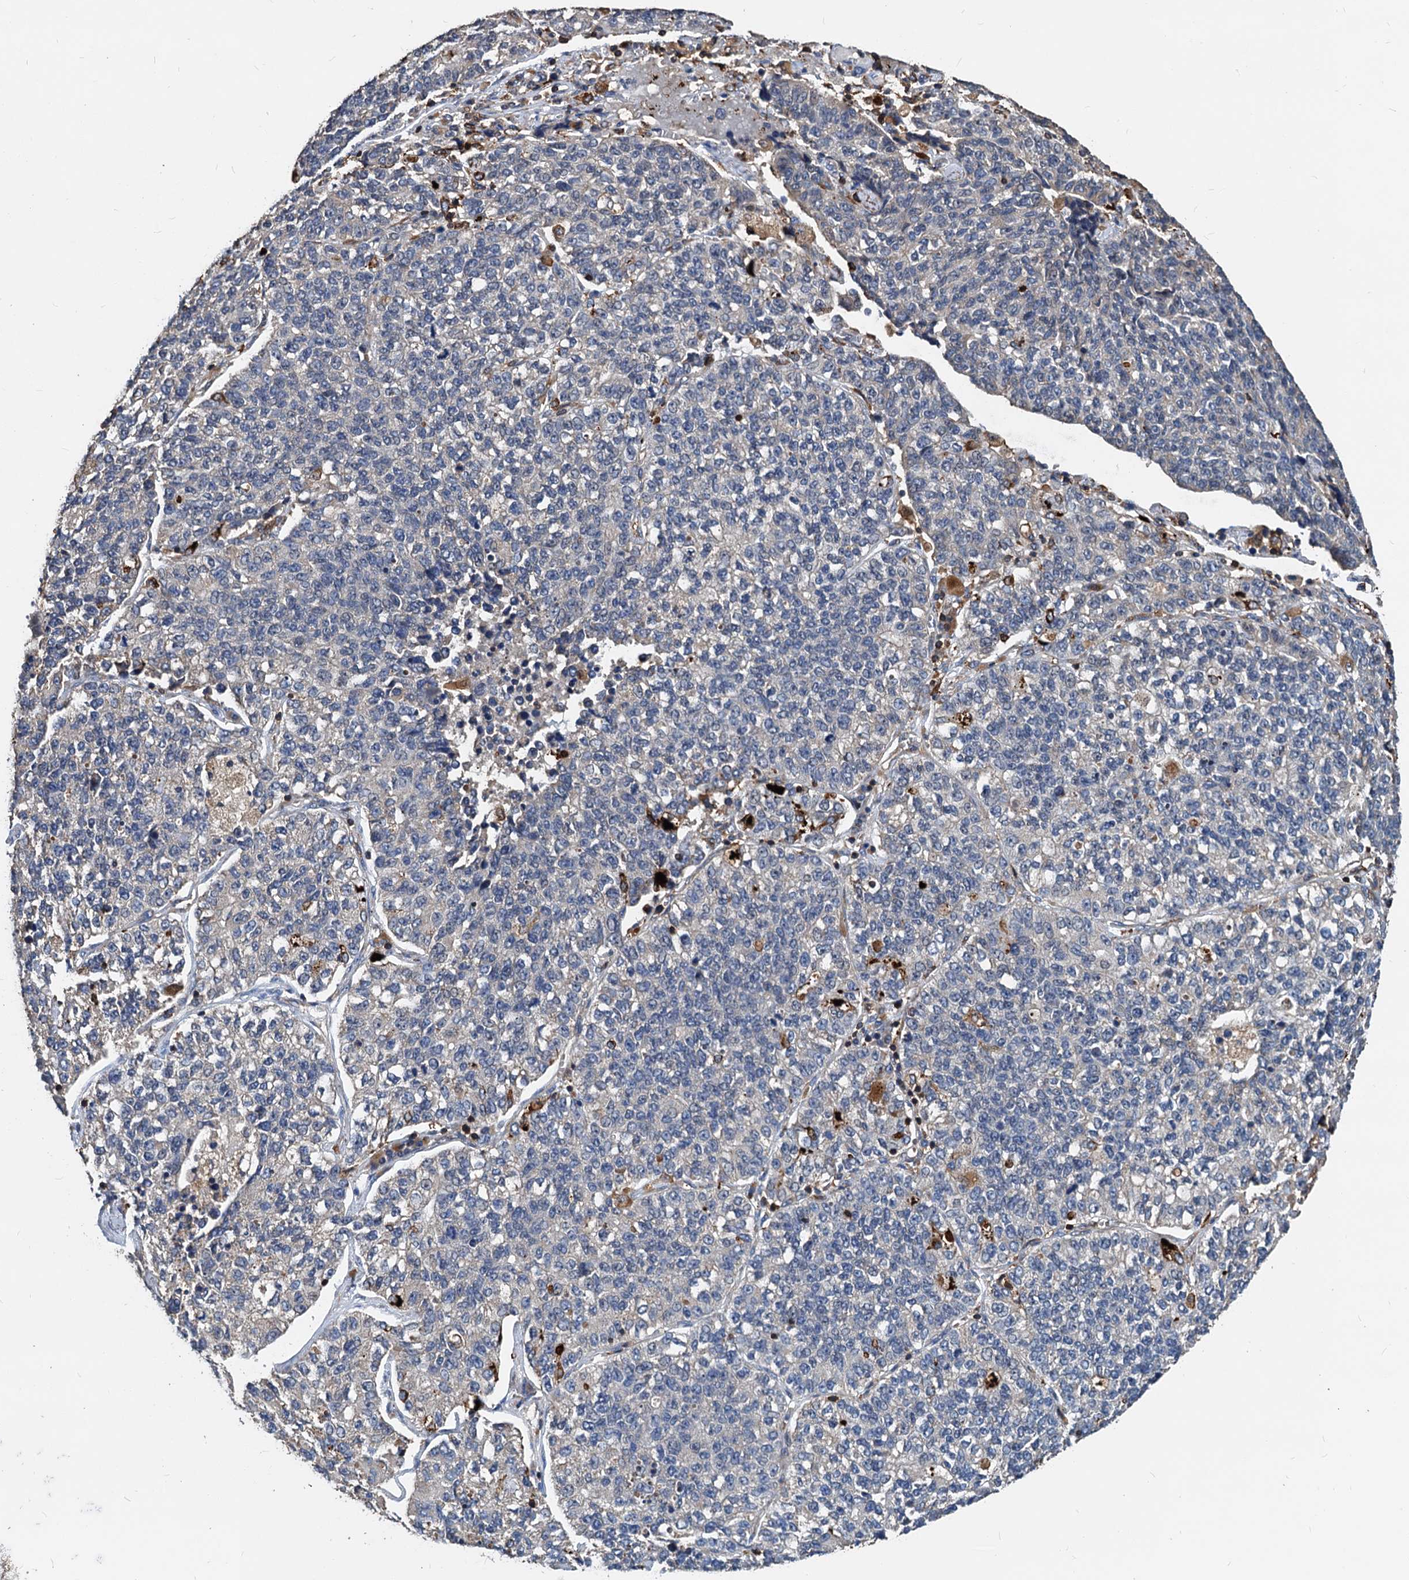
{"staining": {"intensity": "negative", "quantity": "none", "location": "none"}, "tissue": "lung cancer", "cell_type": "Tumor cells", "image_type": "cancer", "snomed": [{"axis": "morphology", "description": "Adenocarcinoma, NOS"}, {"axis": "topography", "description": "Lung"}], "caption": "This is an immunohistochemistry image of human lung cancer. There is no staining in tumor cells.", "gene": "LCP2", "patient": {"sex": "male", "age": 49}}